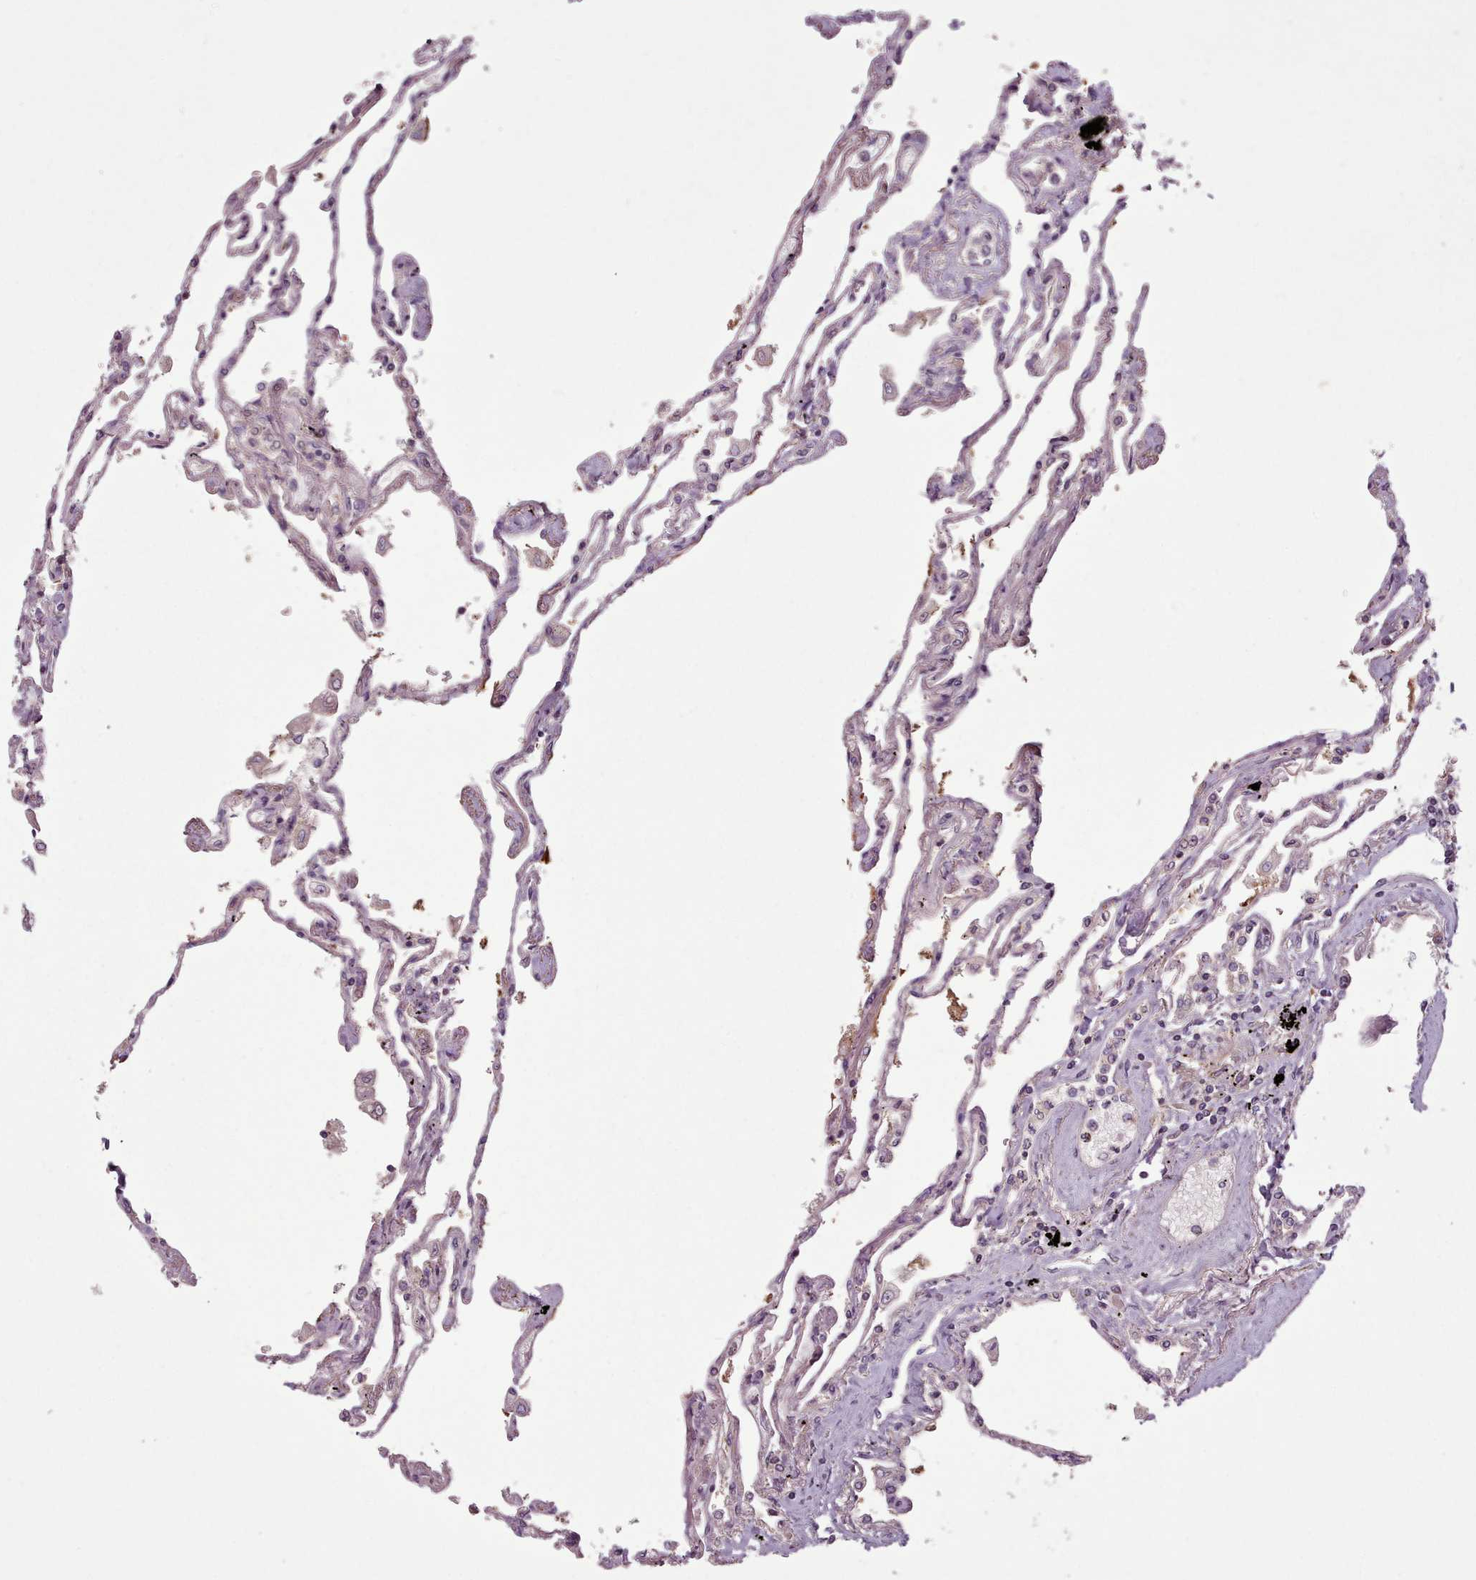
{"staining": {"intensity": "weak", "quantity": "25%-75%", "location": "cytoplasmic/membranous"}, "tissue": "lung", "cell_type": "Alveolar cells", "image_type": "normal", "snomed": [{"axis": "morphology", "description": "Normal tissue, NOS"}, {"axis": "topography", "description": "Lung"}], "caption": "Immunohistochemistry (IHC) (DAB (3,3'-diaminobenzidine)) staining of unremarkable lung exhibits weak cytoplasmic/membranous protein positivity in about 25%-75% of alveolar cells.", "gene": "NT5DC2", "patient": {"sex": "female", "age": 67}}